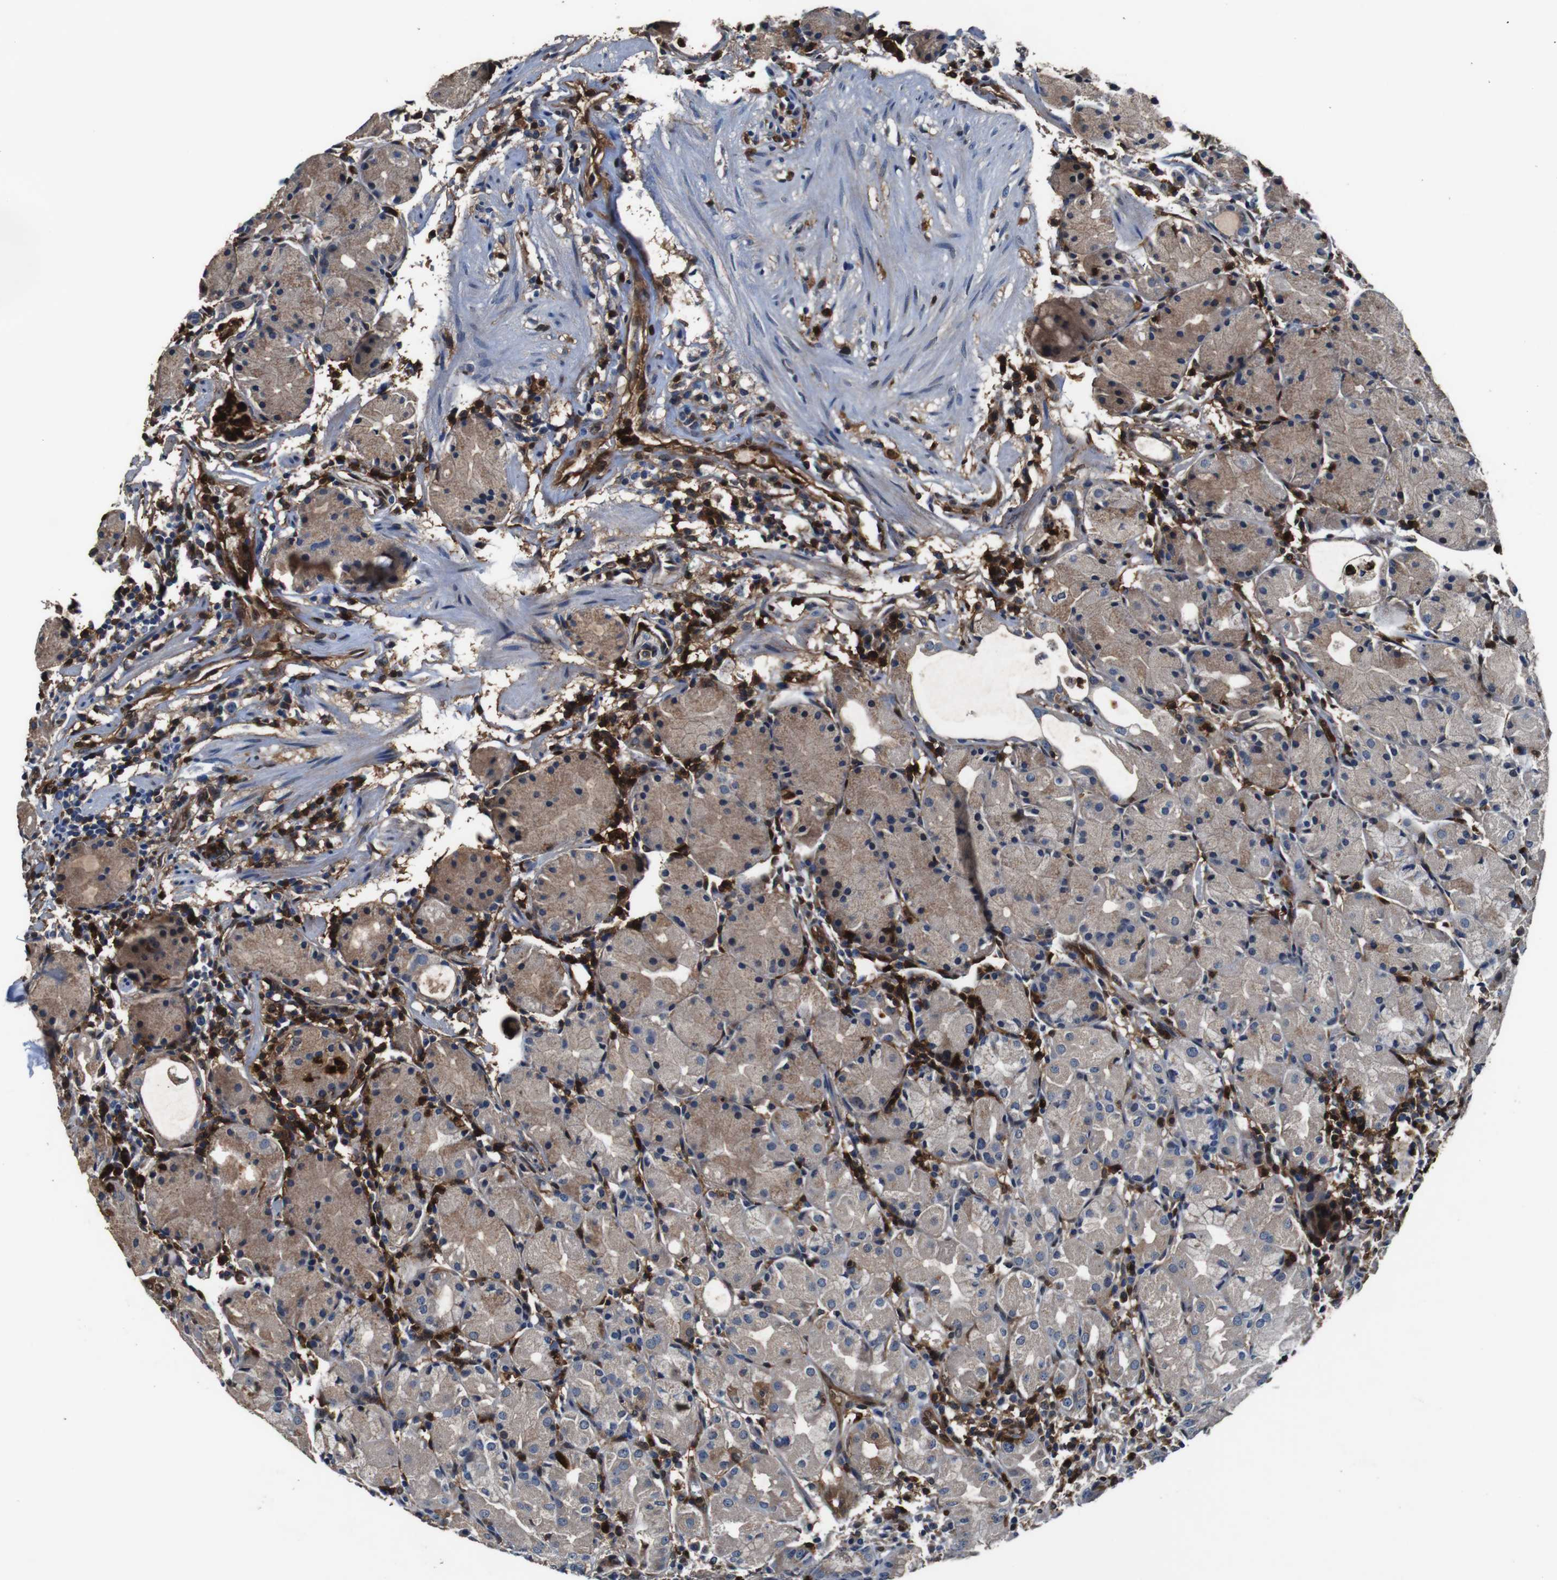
{"staining": {"intensity": "moderate", "quantity": "25%-75%", "location": "cytoplasmic/membranous,nuclear"}, "tissue": "stomach", "cell_type": "Glandular cells", "image_type": "normal", "snomed": [{"axis": "morphology", "description": "Normal tissue, NOS"}, {"axis": "topography", "description": "Stomach"}, {"axis": "topography", "description": "Stomach, lower"}], "caption": "IHC of unremarkable human stomach exhibits medium levels of moderate cytoplasmic/membranous,nuclear positivity in about 25%-75% of glandular cells.", "gene": "ANXA1", "patient": {"sex": "female", "age": 75}}